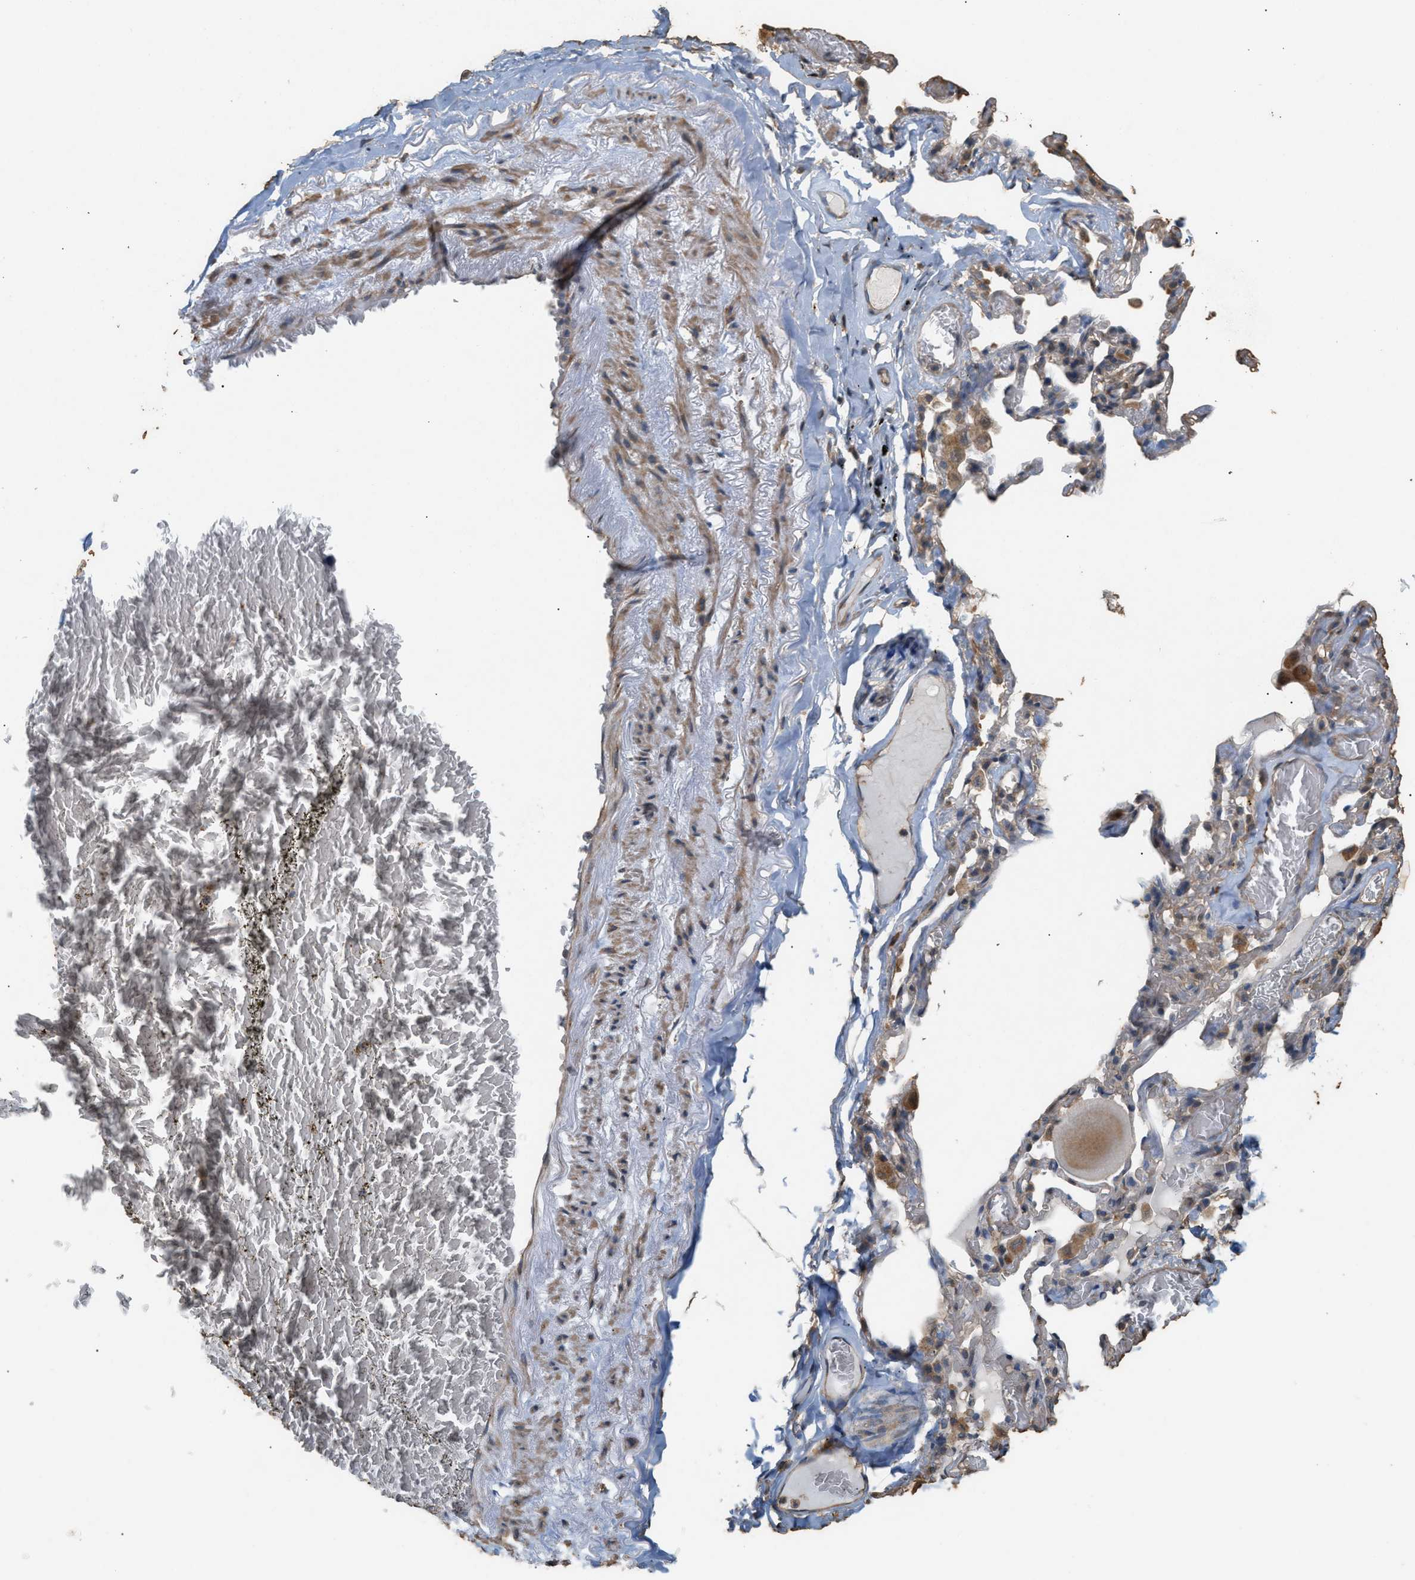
{"staining": {"intensity": "strong", "quantity": ">75%", "location": "cytoplasmic/membranous"}, "tissue": "adipose tissue", "cell_type": "Adipocytes", "image_type": "normal", "snomed": [{"axis": "morphology", "description": "Normal tissue, NOS"}, {"axis": "topography", "description": "Cartilage tissue"}, {"axis": "topography", "description": "Lung"}], "caption": "Adipocytes exhibit high levels of strong cytoplasmic/membranous expression in approximately >75% of cells in benign adipose tissue. The protein of interest is stained brown, and the nuclei are stained in blue (DAB (3,3'-diaminobenzidine) IHC with brightfield microscopy, high magnification).", "gene": "DCAF7", "patient": {"sex": "female", "age": 77}}